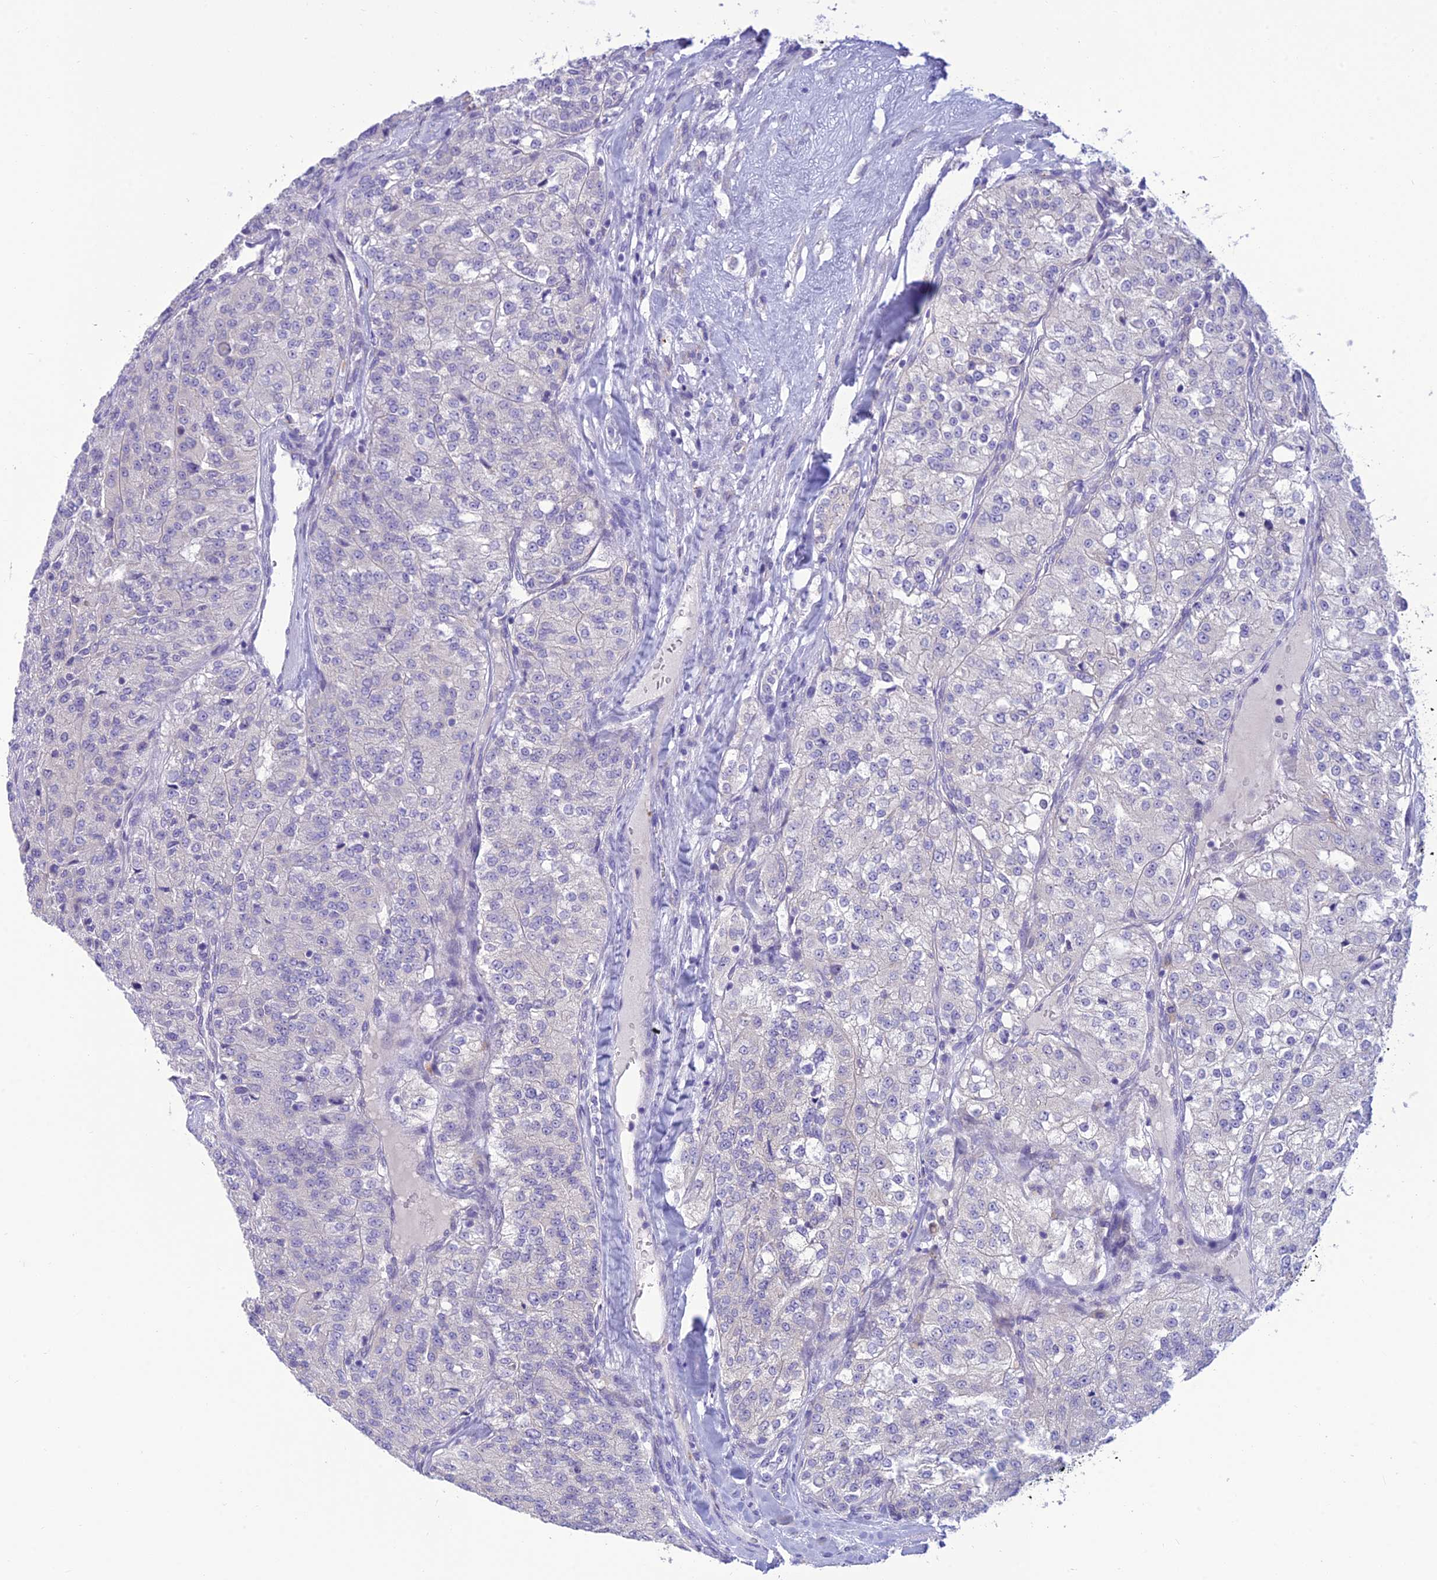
{"staining": {"intensity": "negative", "quantity": "none", "location": "none"}, "tissue": "renal cancer", "cell_type": "Tumor cells", "image_type": "cancer", "snomed": [{"axis": "morphology", "description": "Adenocarcinoma, NOS"}, {"axis": "topography", "description": "Kidney"}], "caption": "Renal cancer (adenocarcinoma) was stained to show a protein in brown. There is no significant staining in tumor cells.", "gene": "DHDH", "patient": {"sex": "female", "age": 63}}